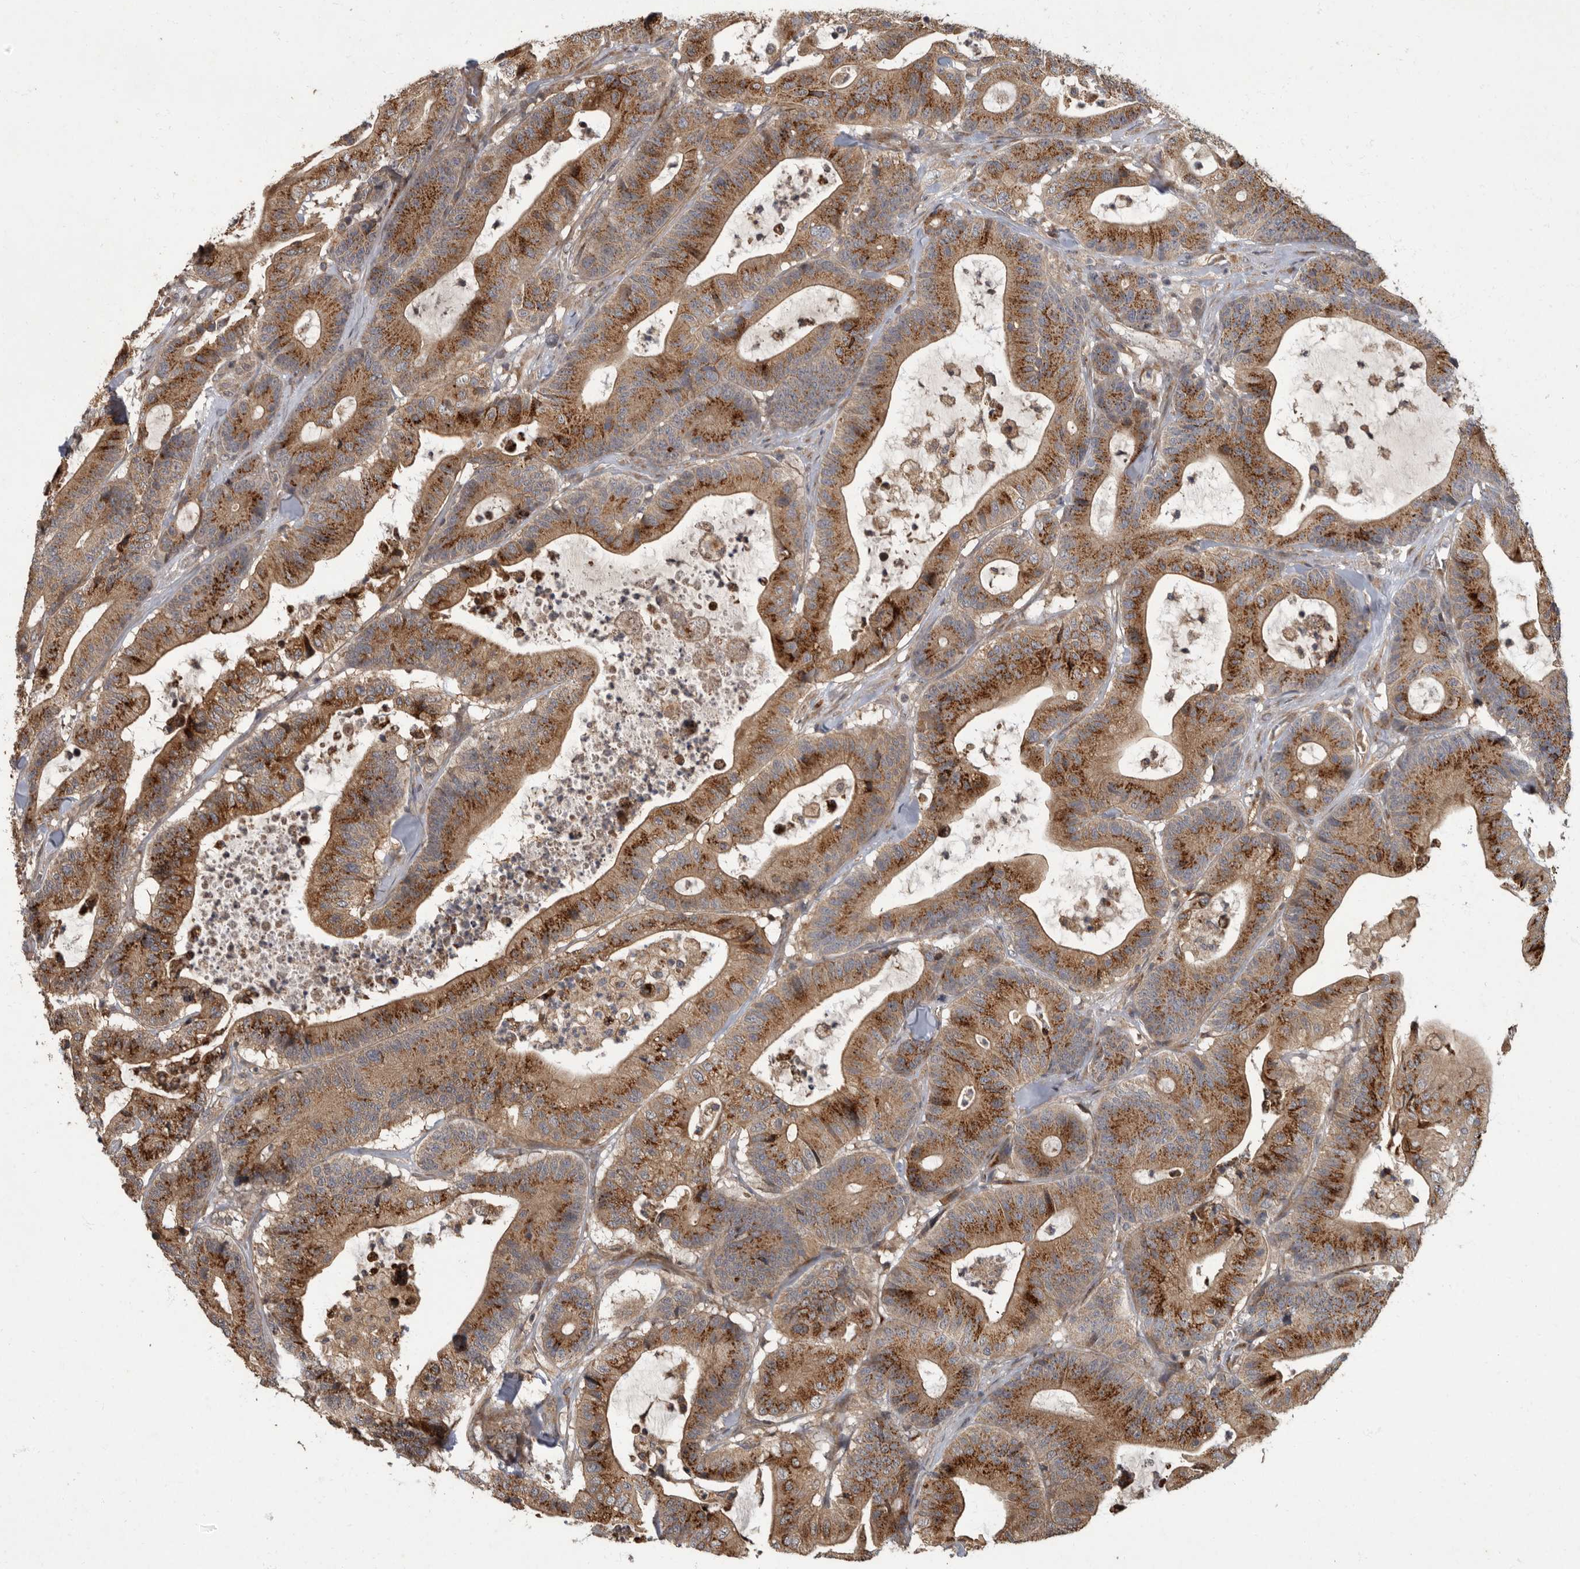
{"staining": {"intensity": "strong", "quantity": ">75%", "location": "cytoplasmic/membranous"}, "tissue": "colorectal cancer", "cell_type": "Tumor cells", "image_type": "cancer", "snomed": [{"axis": "morphology", "description": "Adenocarcinoma, NOS"}, {"axis": "topography", "description": "Colon"}], "caption": "A histopathology image showing strong cytoplasmic/membranous expression in about >75% of tumor cells in colorectal cancer, as visualized by brown immunohistochemical staining.", "gene": "IQCK", "patient": {"sex": "female", "age": 84}}